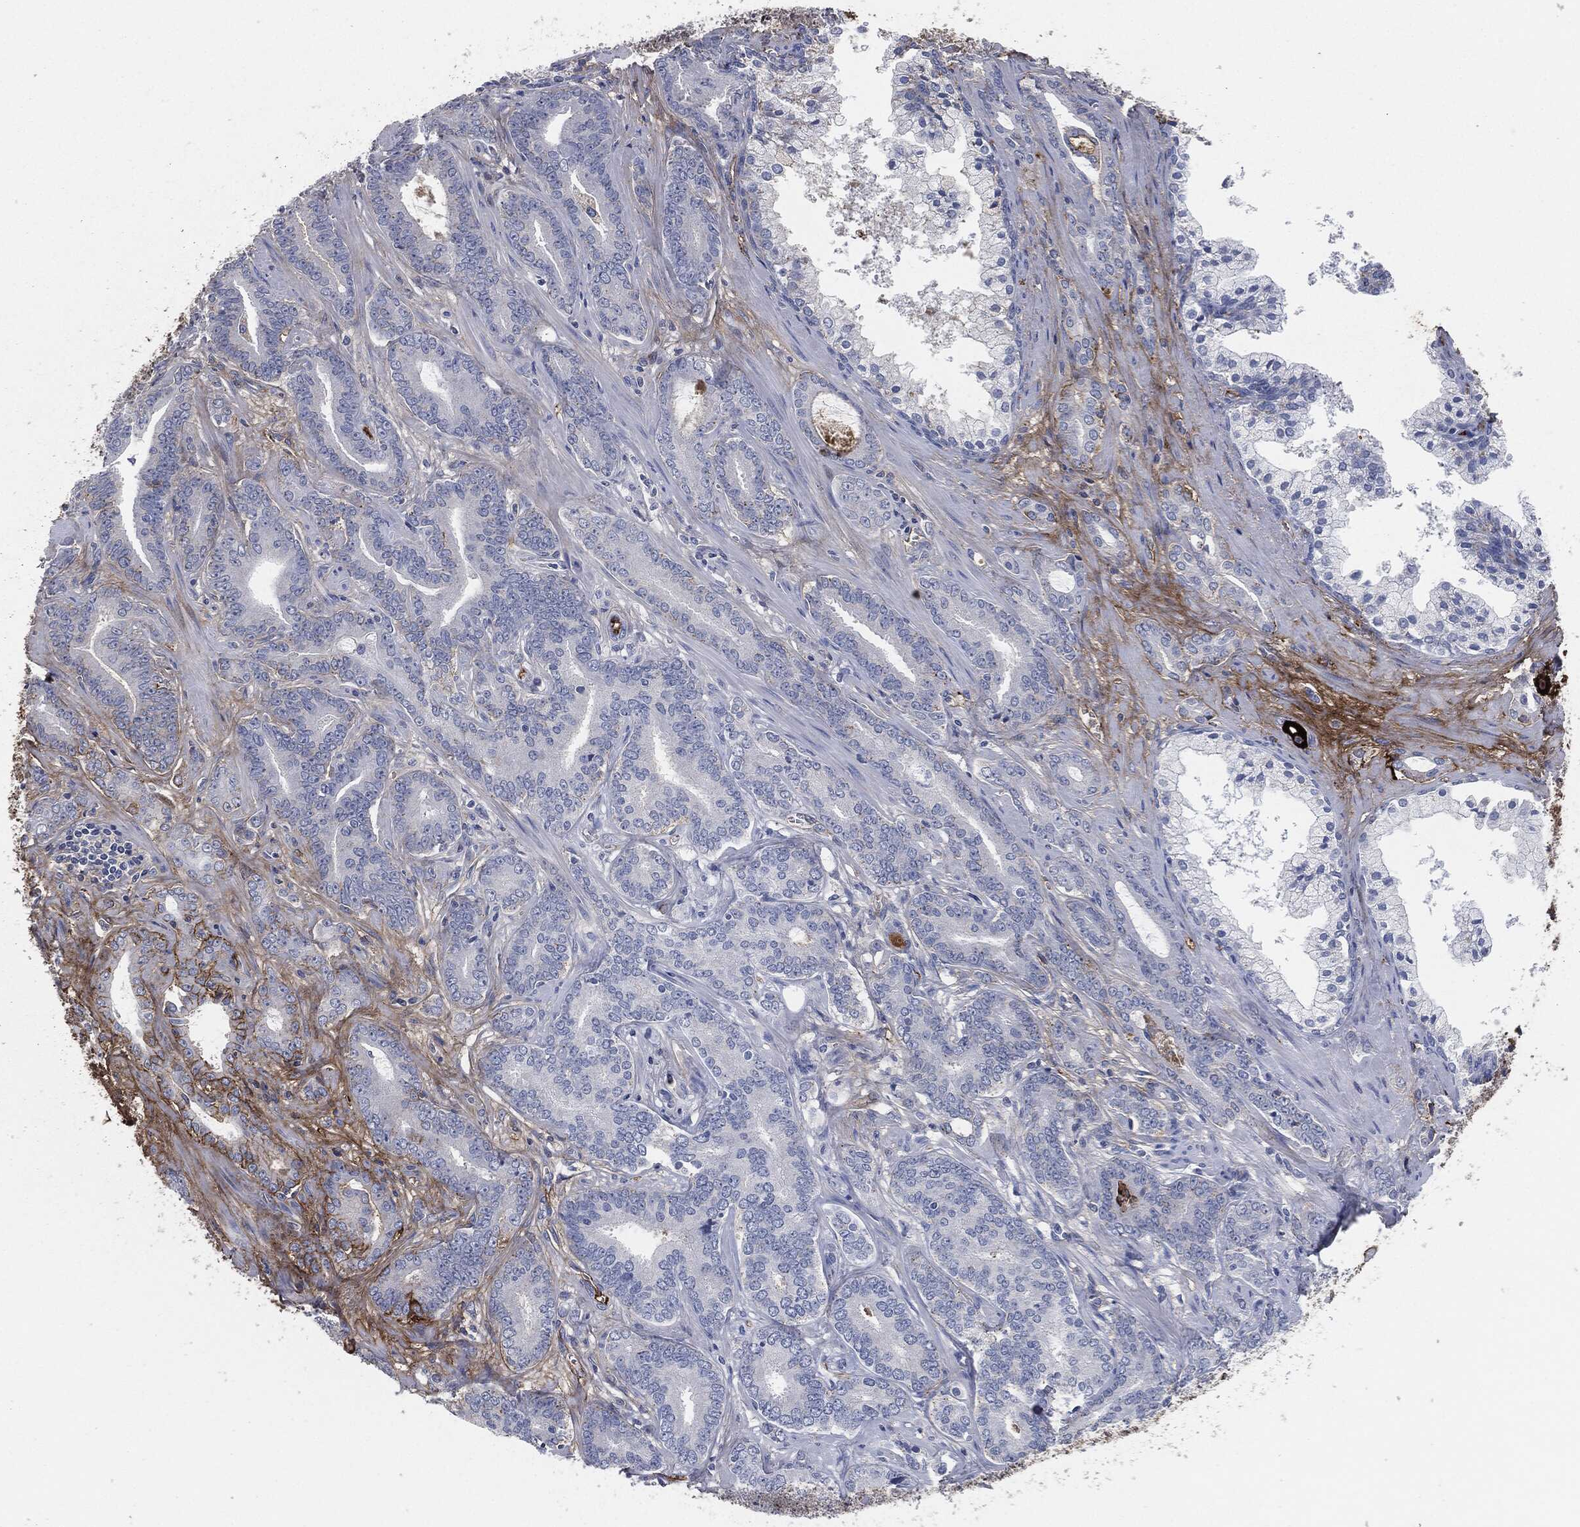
{"staining": {"intensity": "negative", "quantity": "none", "location": "none"}, "tissue": "prostate cancer", "cell_type": "Tumor cells", "image_type": "cancer", "snomed": [{"axis": "morphology", "description": "Adenocarcinoma, NOS"}, {"axis": "topography", "description": "Prostate"}], "caption": "This is an immunohistochemistry (IHC) photomicrograph of human adenocarcinoma (prostate). There is no expression in tumor cells.", "gene": "APOB", "patient": {"sex": "male", "age": 55}}